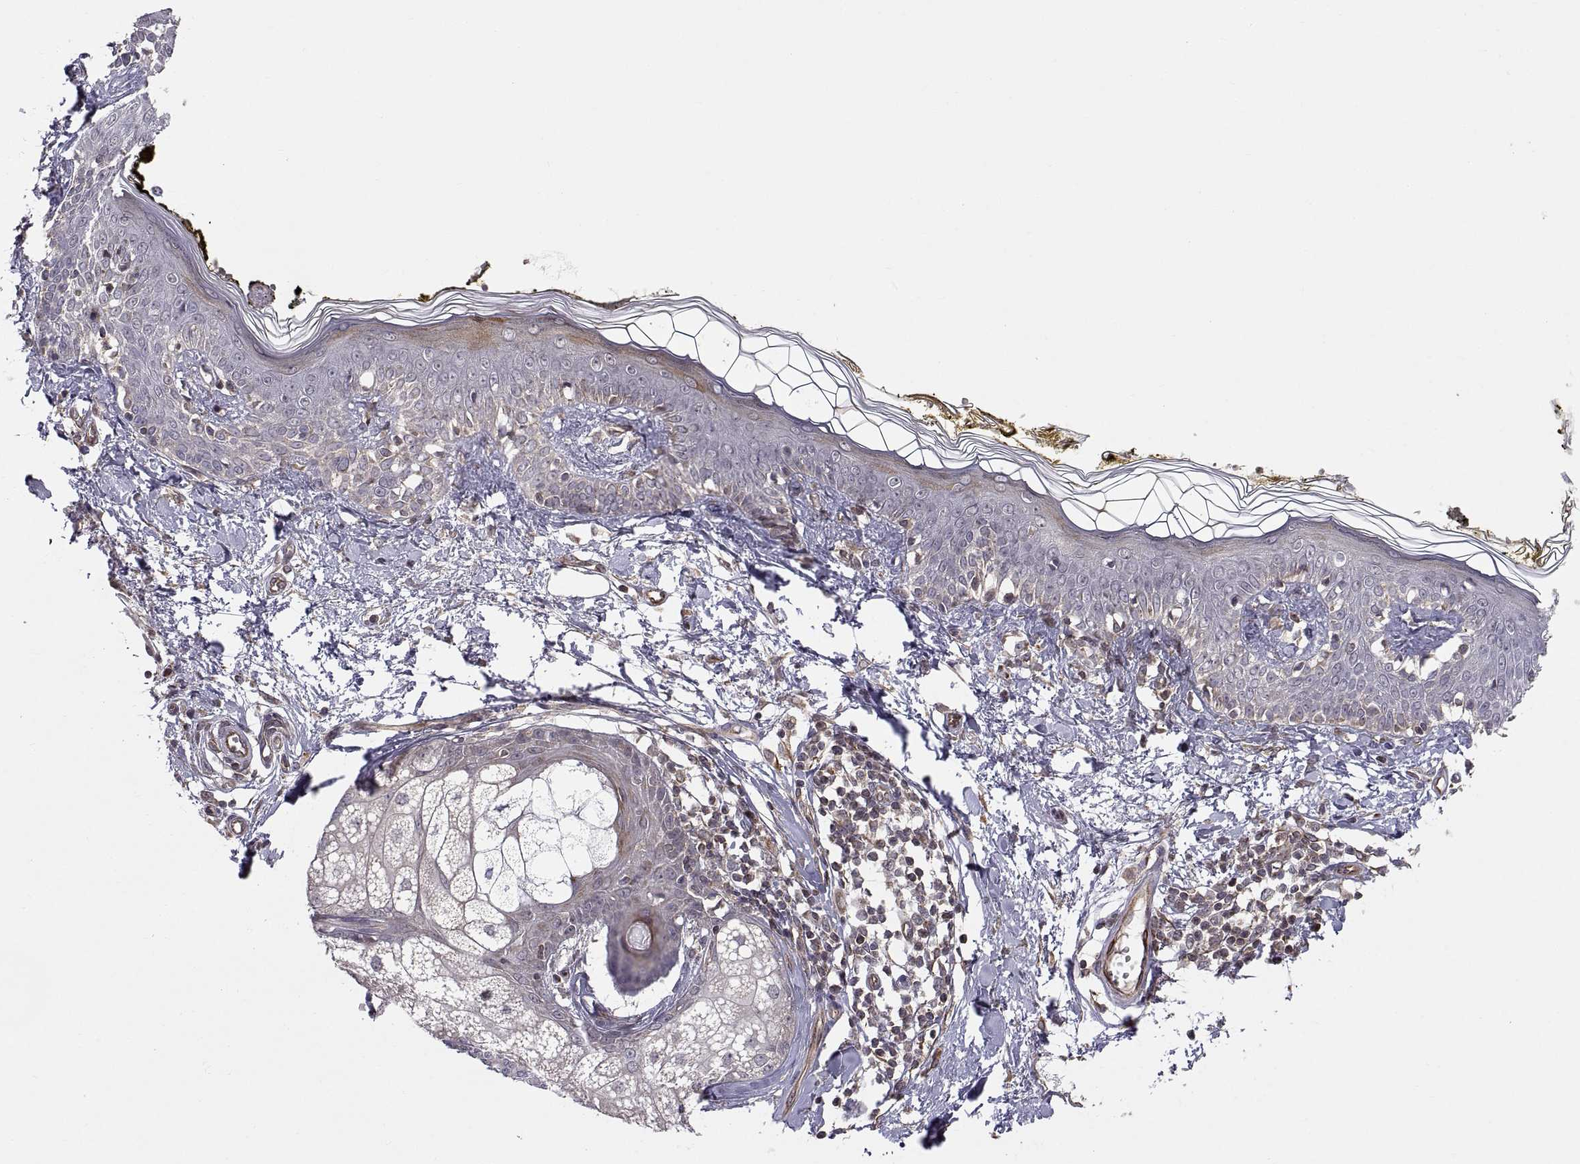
{"staining": {"intensity": "moderate", "quantity": ">75%", "location": "cytoplasmic/membranous"}, "tissue": "skin", "cell_type": "Fibroblasts", "image_type": "normal", "snomed": [{"axis": "morphology", "description": "Normal tissue, NOS"}, {"axis": "topography", "description": "Skin"}], "caption": "DAB (3,3'-diaminobenzidine) immunohistochemical staining of benign human skin reveals moderate cytoplasmic/membranous protein expression in approximately >75% of fibroblasts.", "gene": "ABL2", "patient": {"sex": "male", "age": 76}}